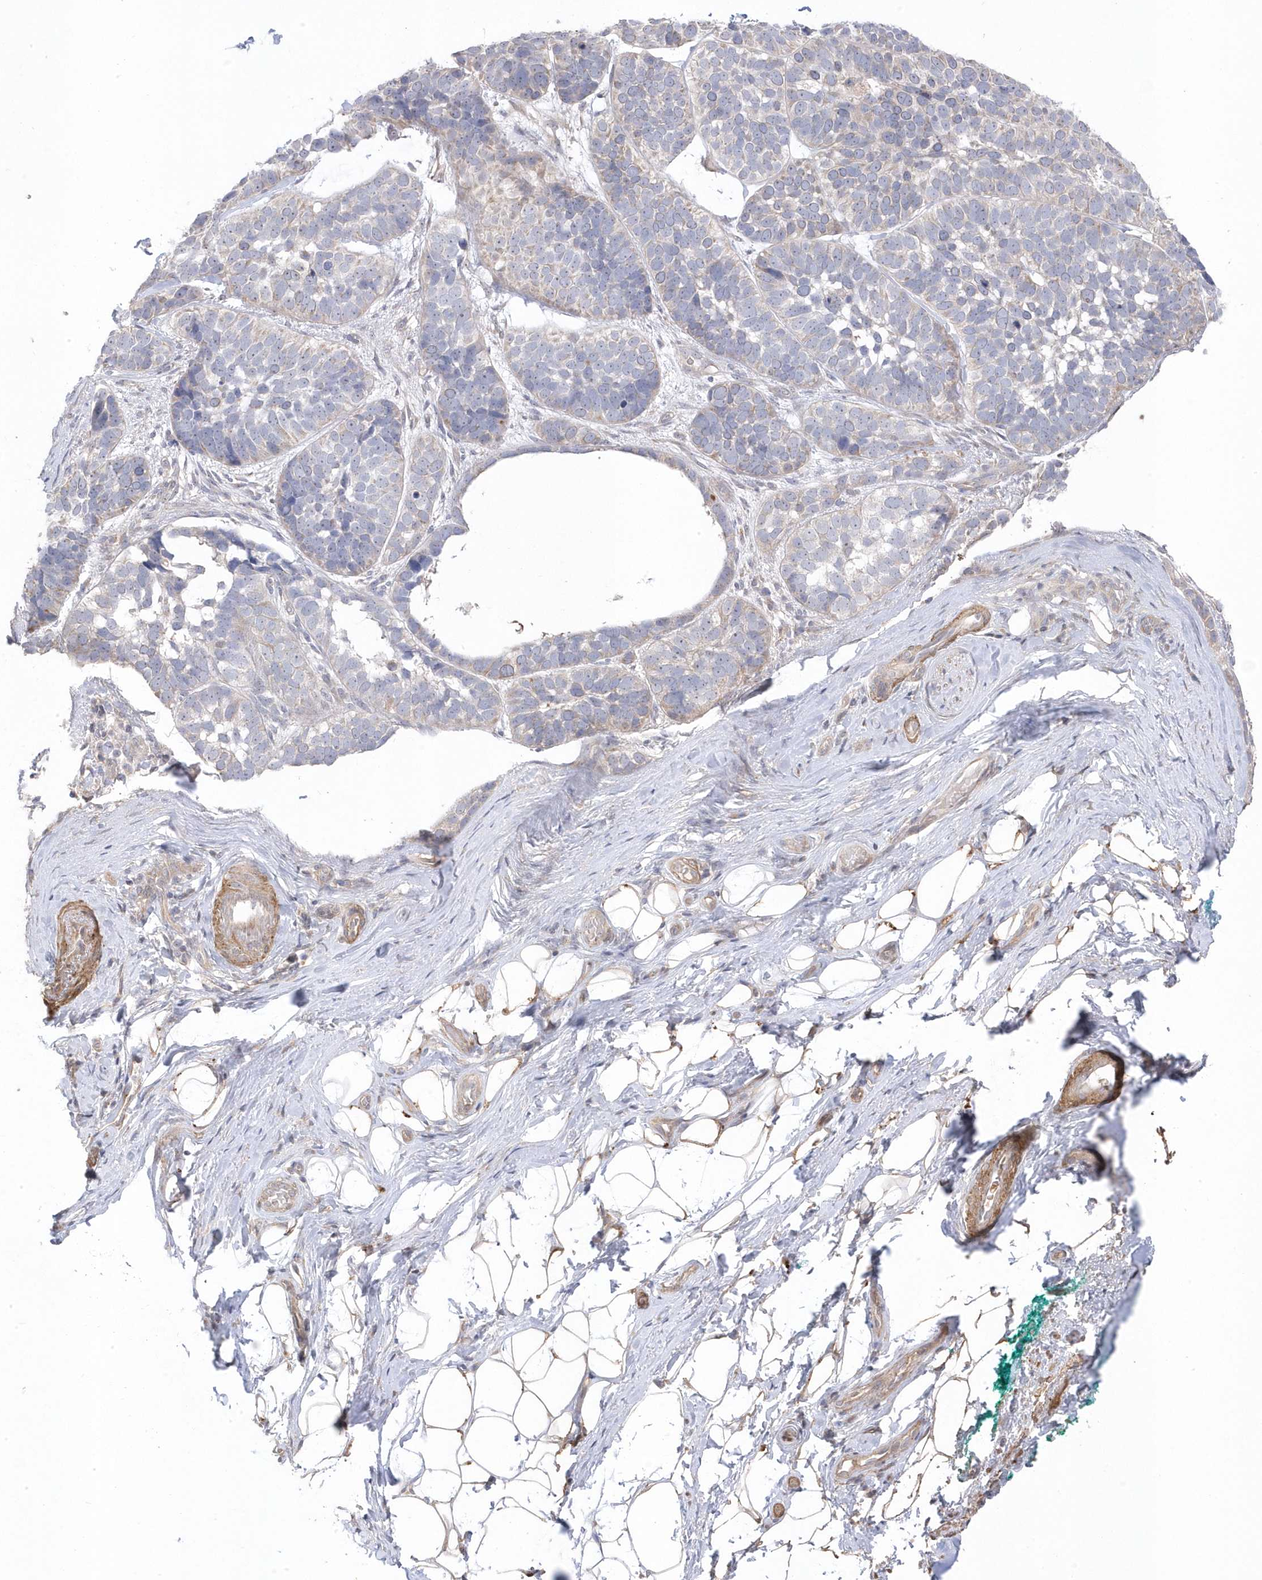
{"staining": {"intensity": "negative", "quantity": "none", "location": "none"}, "tissue": "skin cancer", "cell_type": "Tumor cells", "image_type": "cancer", "snomed": [{"axis": "morphology", "description": "Basal cell carcinoma"}, {"axis": "topography", "description": "Skin"}], "caption": "Immunohistochemistry histopathology image of neoplastic tissue: skin basal cell carcinoma stained with DAB displays no significant protein expression in tumor cells. The staining is performed using DAB (3,3'-diaminobenzidine) brown chromogen with nuclei counter-stained in using hematoxylin.", "gene": "GTPBP6", "patient": {"sex": "male", "age": 62}}